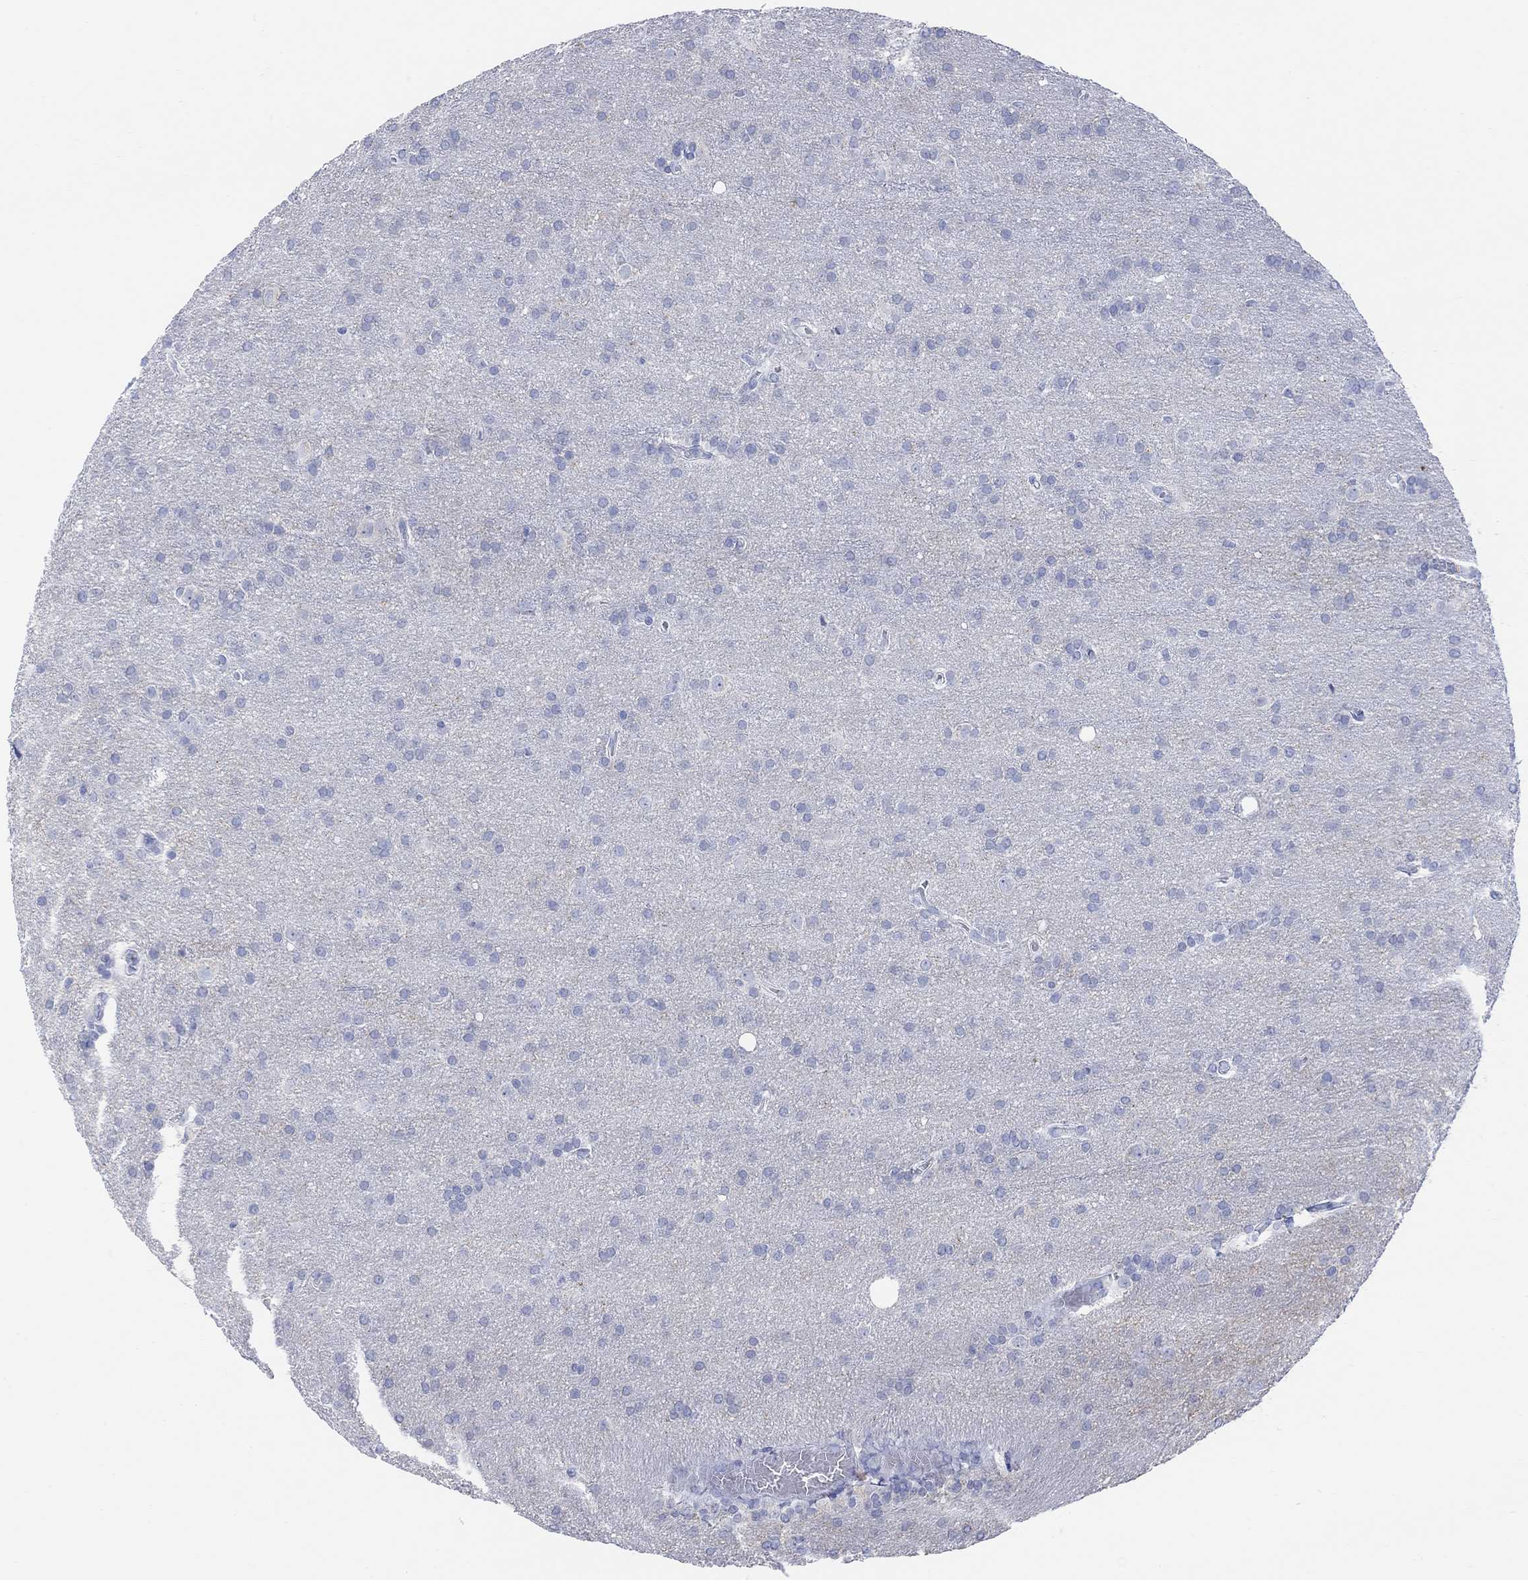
{"staining": {"intensity": "negative", "quantity": "none", "location": "none"}, "tissue": "glioma", "cell_type": "Tumor cells", "image_type": "cancer", "snomed": [{"axis": "morphology", "description": "Glioma, malignant, Low grade"}, {"axis": "topography", "description": "Brain"}], "caption": "Malignant low-grade glioma was stained to show a protein in brown. There is no significant positivity in tumor cells.", "gene": "SYT12", "patient": {"sex": "female", "age": 32}}